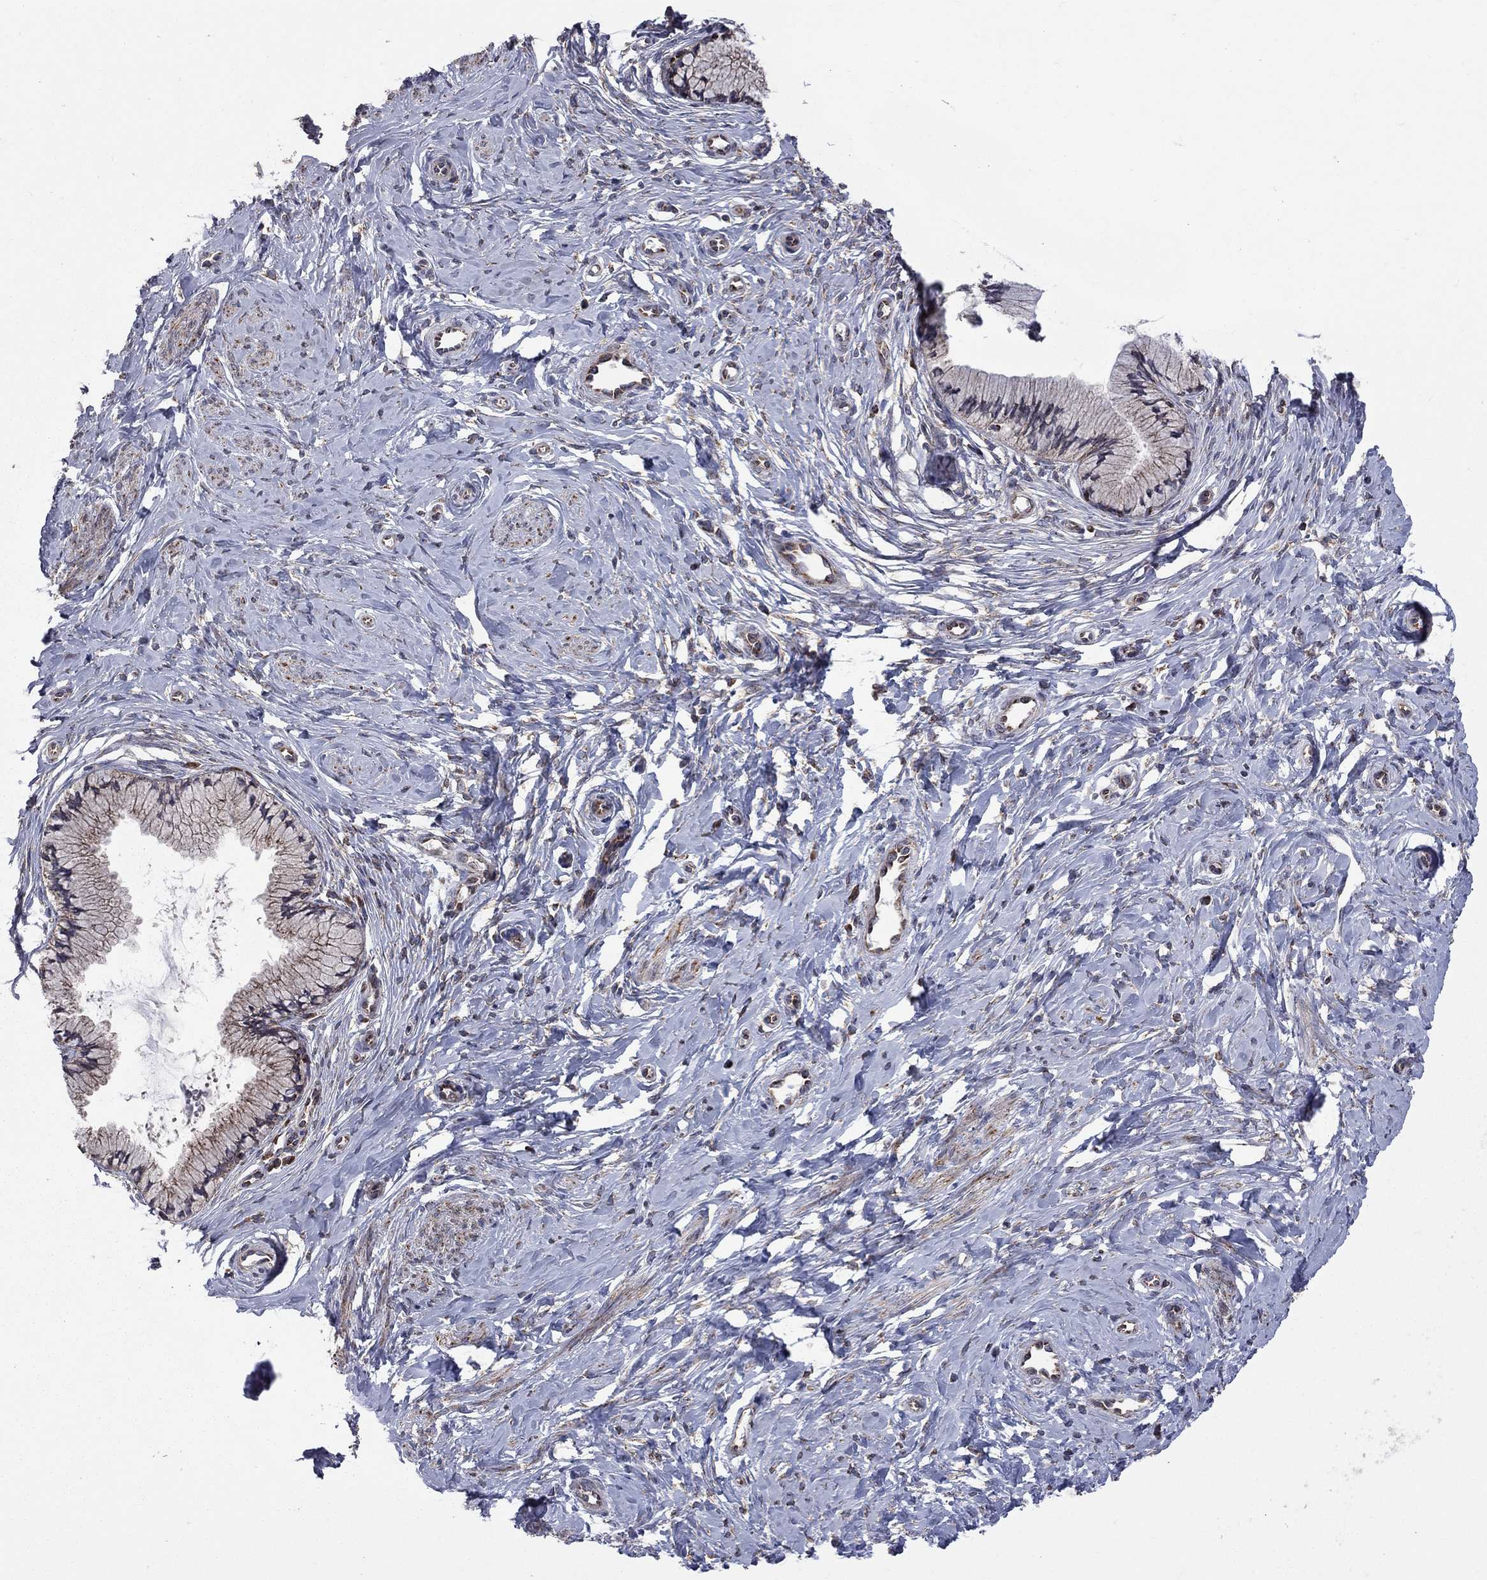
{"staining": {"intensity": "moderate", "quantity": "25%-75%", "location": "cytoplasmic/membranous"}, "tissue": "cervix", "cell_type": "Glandular cells", "image_type": "normal", "snomed": [{"axis": "morphology", "description": "Normal tissue, NOS"}, {"axis": "topography", "description": "Cervix"}], "caption": "Immunohistochemistry (DAB (3,3'-diaminobenzidine)) staining of normal human cervix shows moderate cytoplasmic/membranous protein expression in approximately 25%-75% of glandular cells. Nuclei are stained in blue.", "gene": "CLPTM1", "patient": {"sex": "female", "age": 37}}